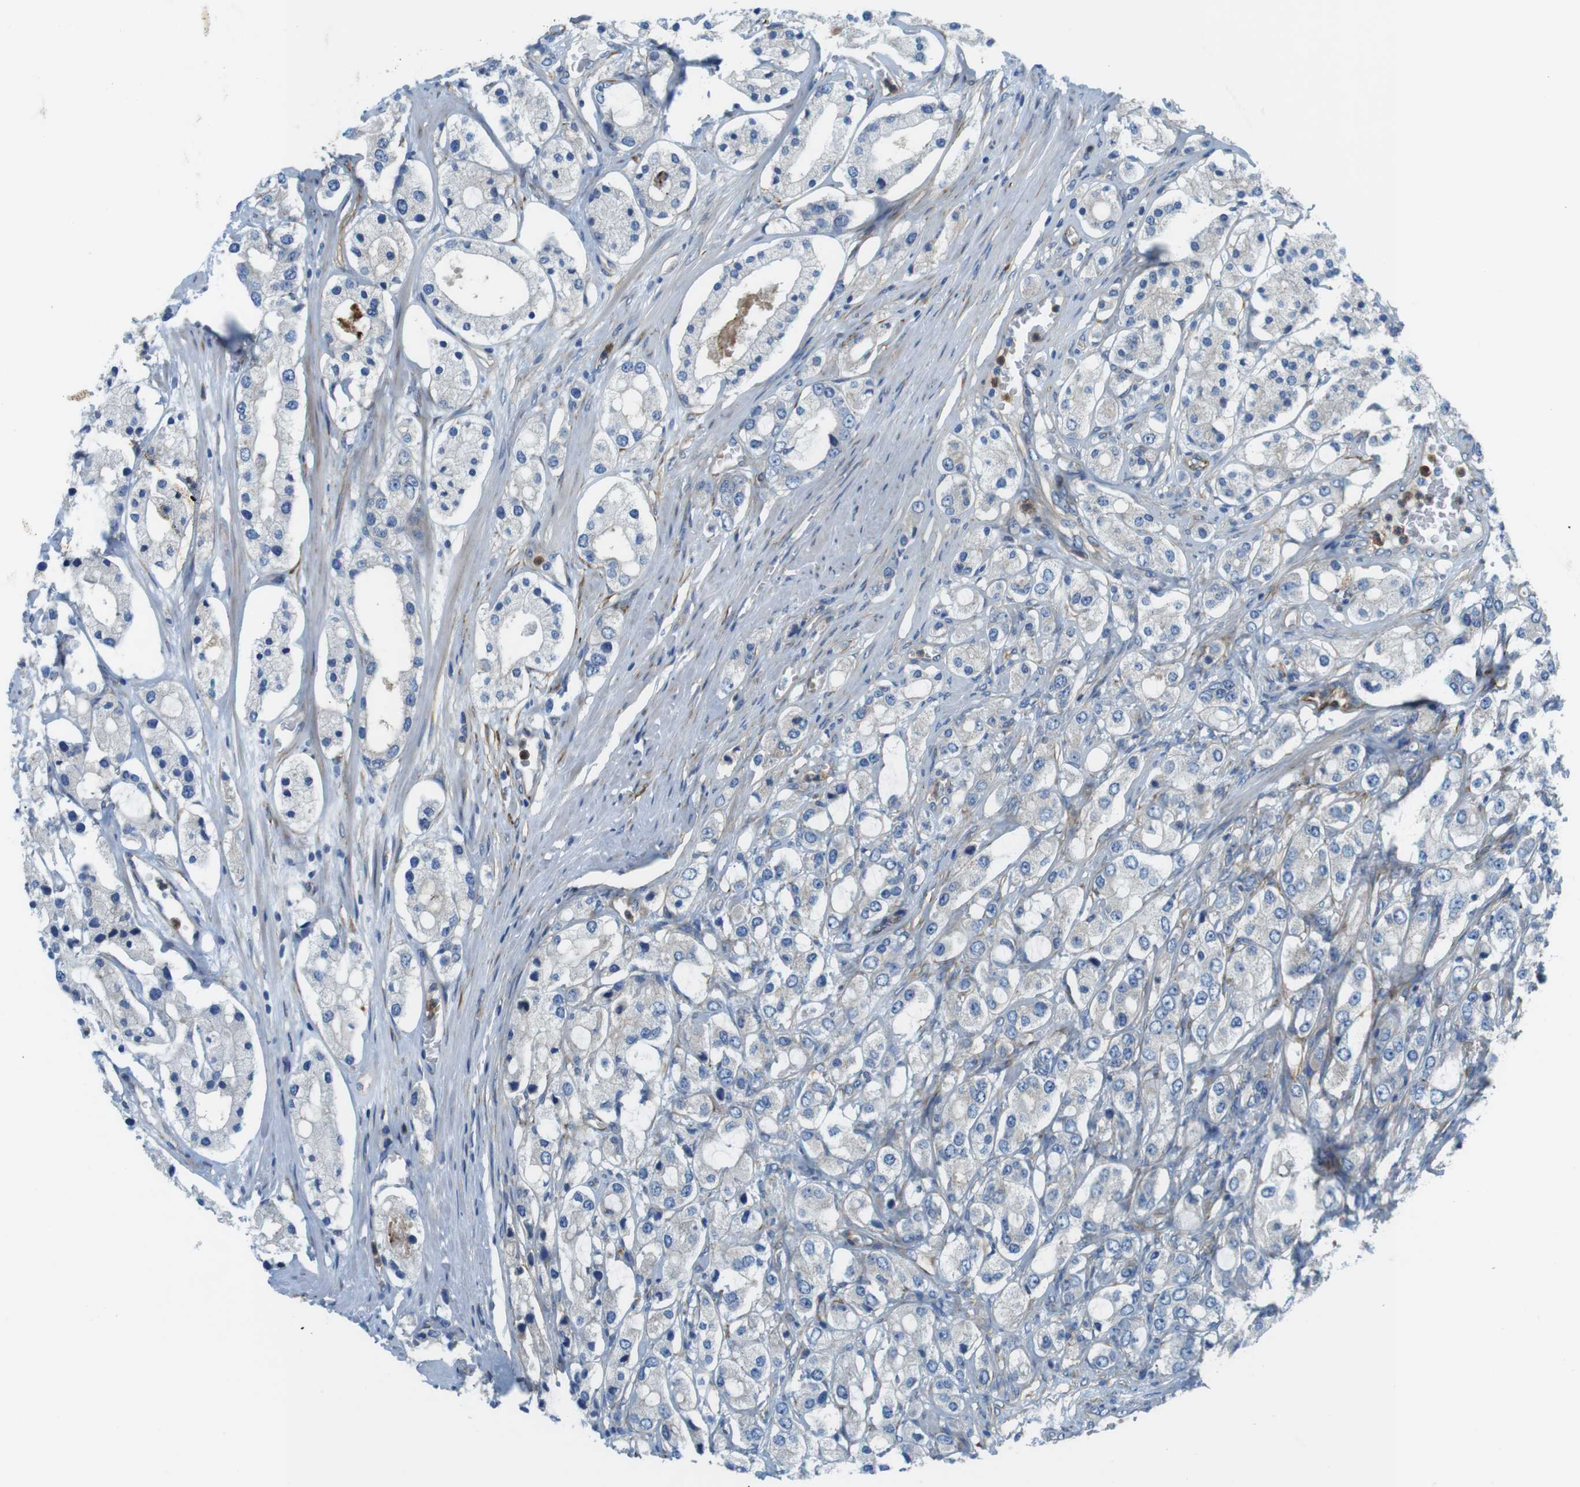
{"staining": {"intensity": "negative", "quantity": "none", "location": "none"}, "tissue": "prostate cancer", "cell_type": "Tumor cells", "image_type": "cancer", "snomed": [{"axis": "morphology", "description": "Adenocarcinoma, High grade"}, {"axis": "topography", "description": "Prostate"}], "caption": "Immunohistochemistry (IHC) micrograph of human adenocarcinoma (high-grade) (prostate) stained for a protein (brown), which exhibits no staining in tumor cells.", "gene": "EMP2", "patient": {"sex": "male", "age": 65}}